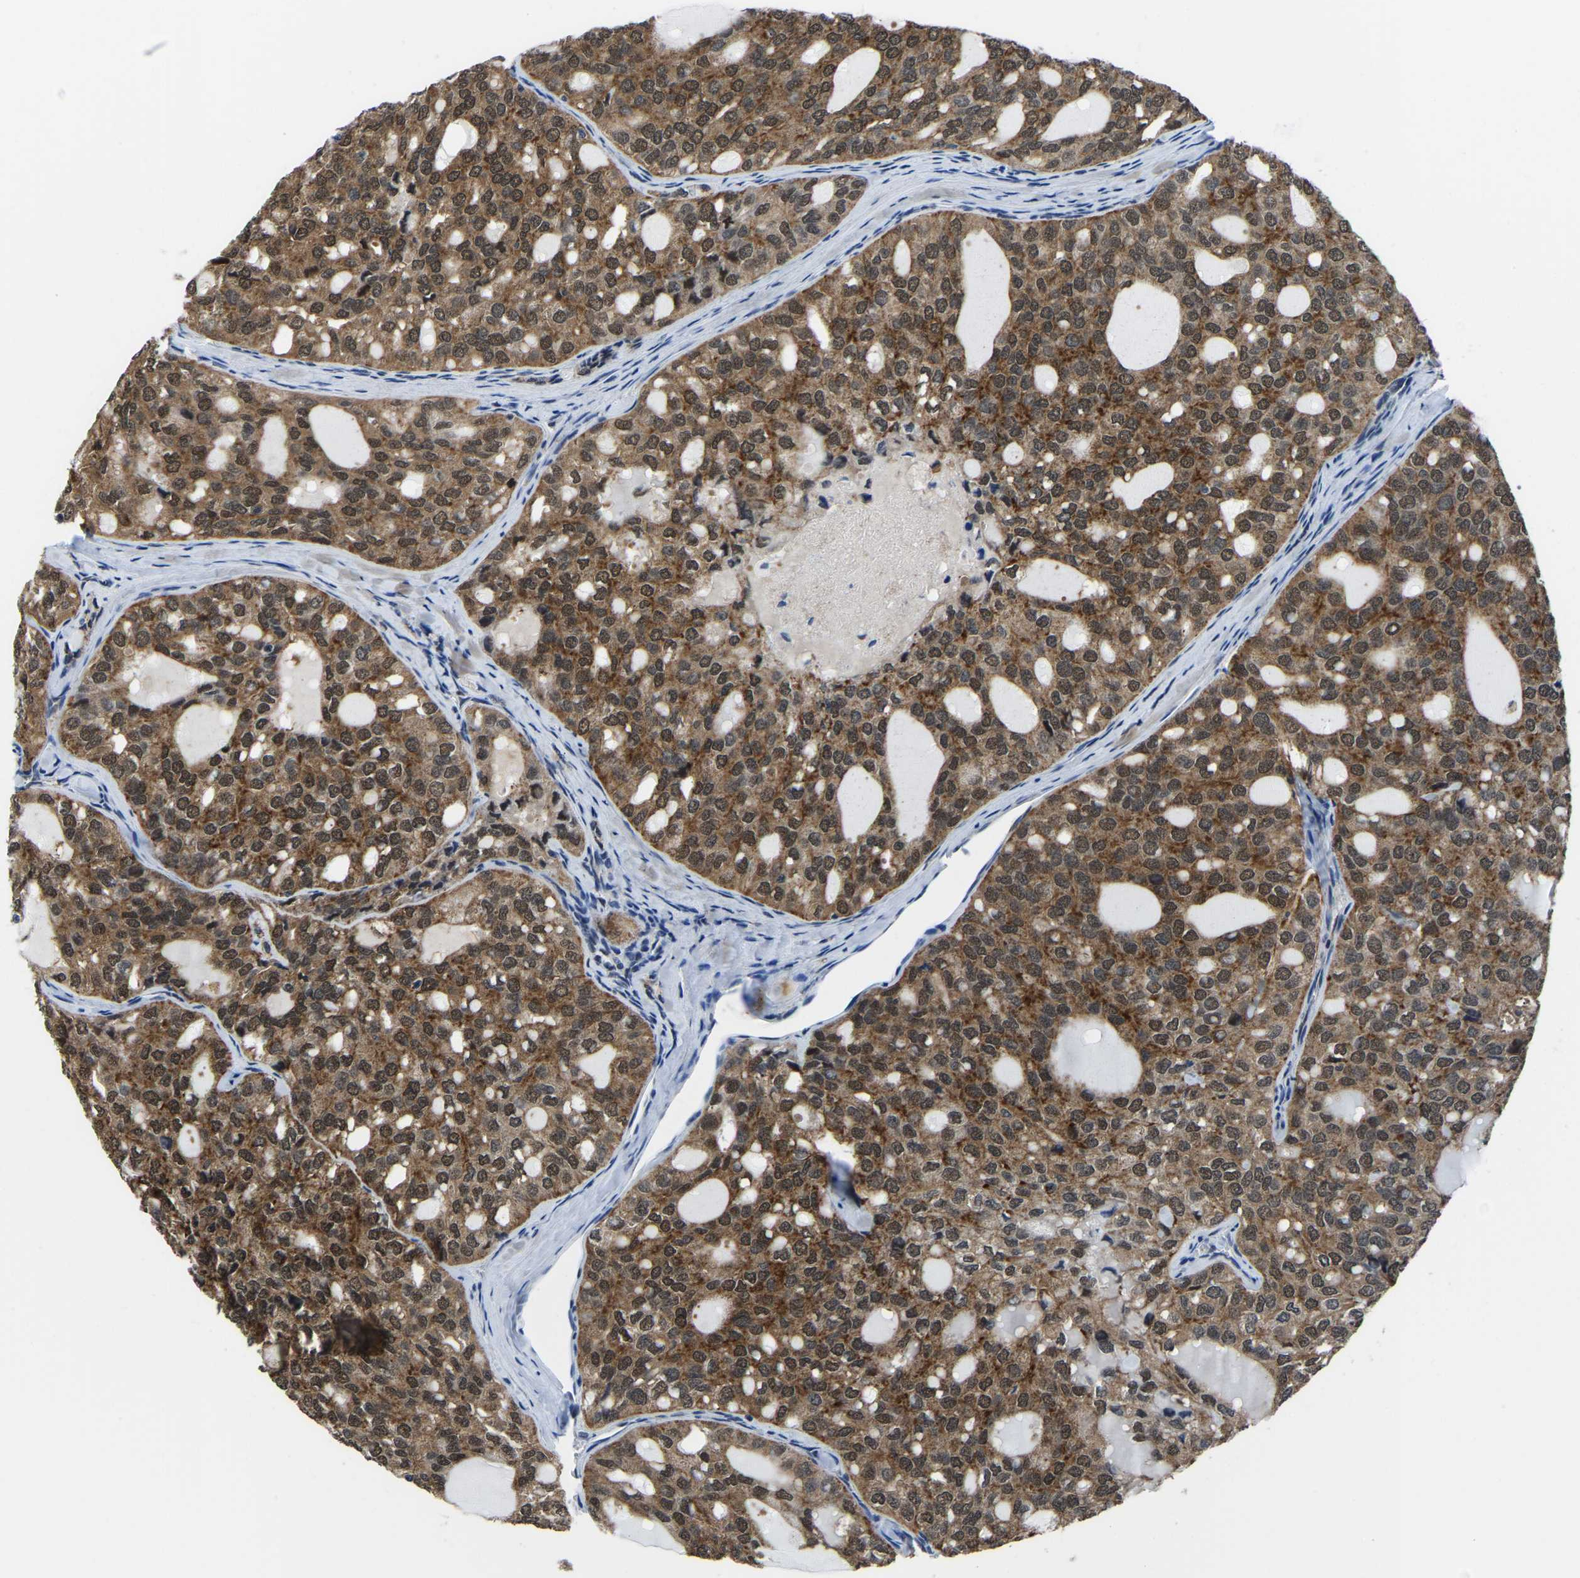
{"staining": {"intensity": "moderate", "quantity": ">75%", "location": "cytoplasmic/membranous,nuclear"}, "tissue": "thyroid cancer", "cell_type": "Tumor cells", "image_type": "cancer", "snomed": [{"axis": "morphology", "description": "Follicular adenoma carcinoma, NOS"}, {"axis": "topography", "description": "Thyroid gland"}], "caption": "An immunohistochemistry photomicrograph of neoplastic tissue is shown. Protein staining in brown labels moderate cytoplasmic/membranous and nuclear positivity in thyroid cancer (follicular adenoma carcinoma) within tumor cells.", "gene": "BNIP3L", "patient": {"sex": "male", "age": 75}}